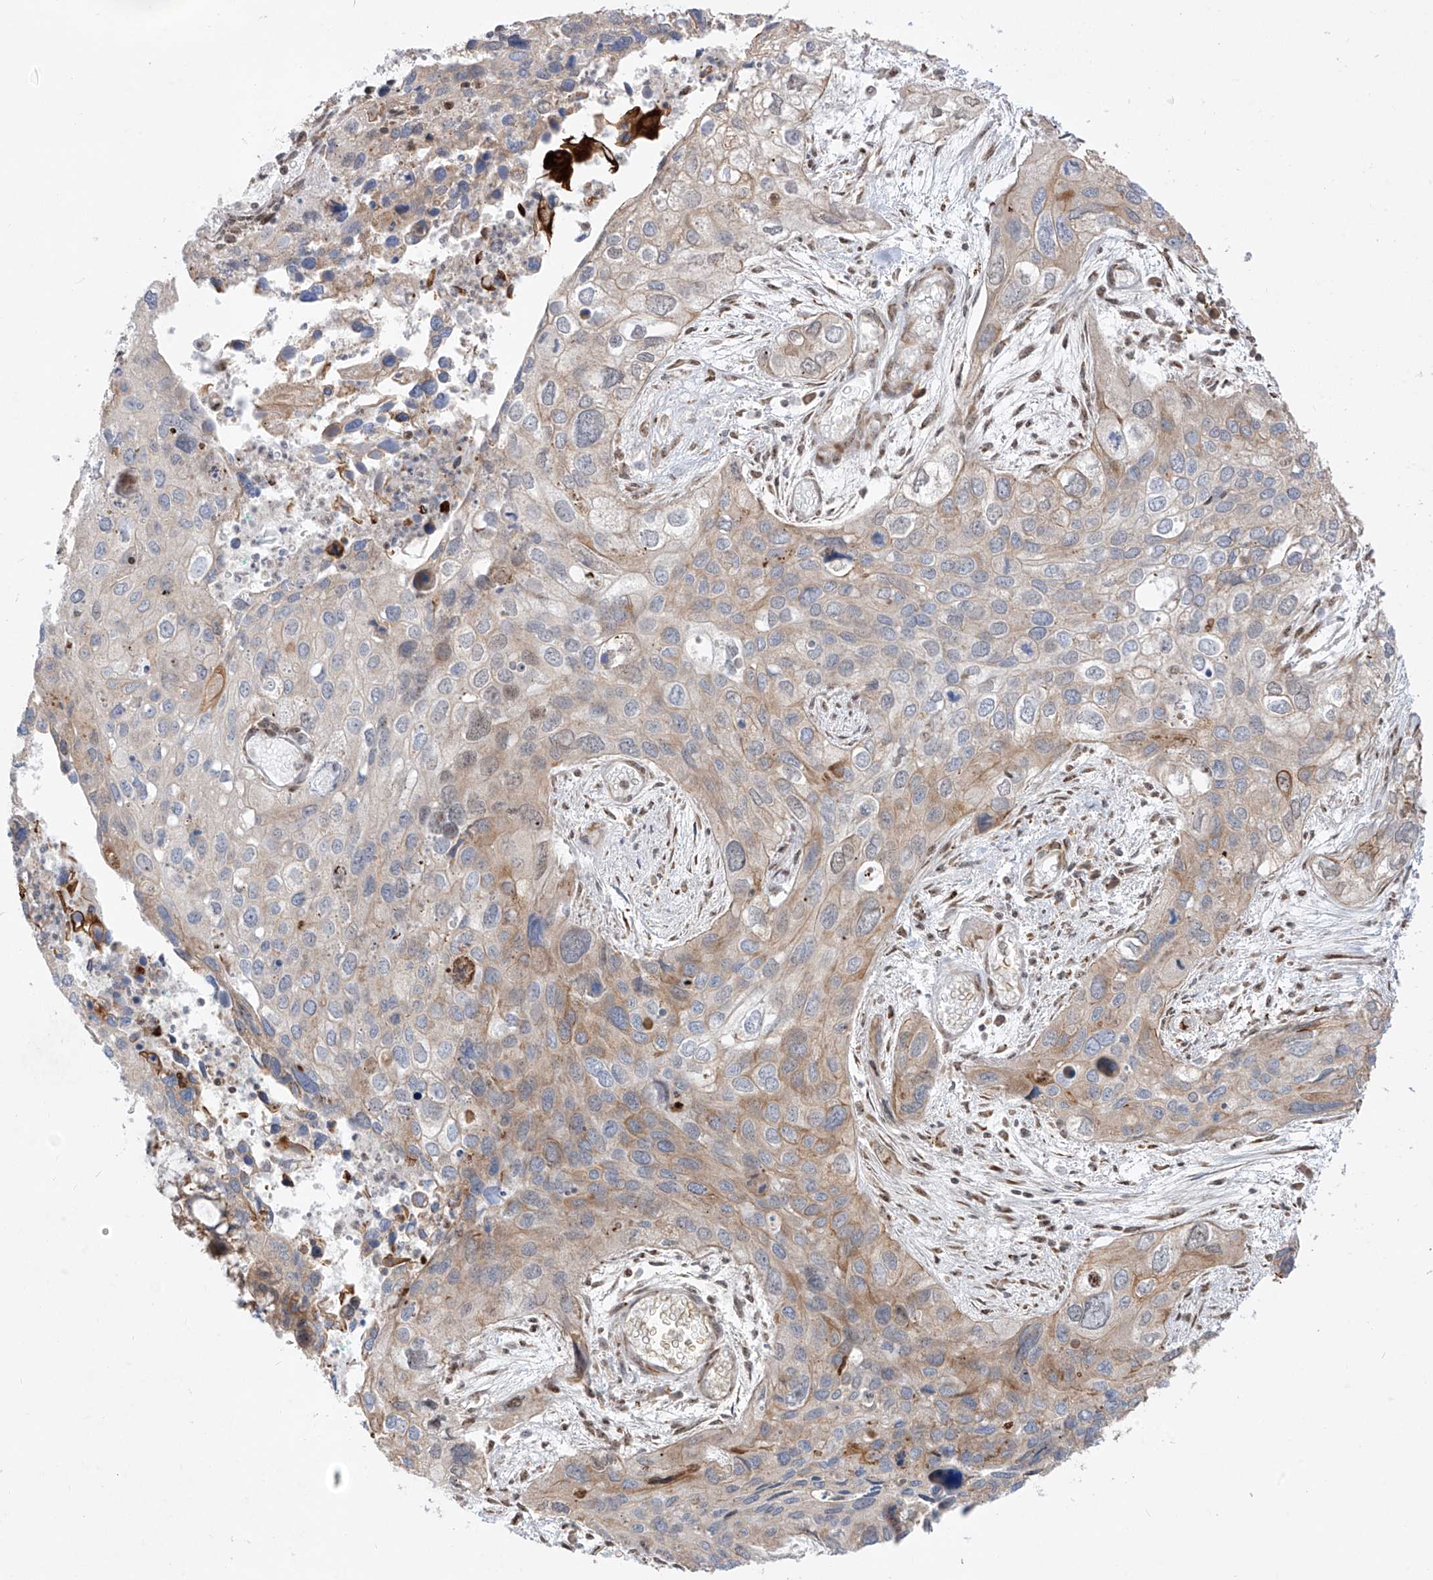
{"staining": {"intensity": "moderate", "quantity": "25%-75%", "location": "cytoplasmic/membranous"}, "tissue": "cervical cancer", "cell_type": "Tumor cells", "image_type": "cancer", "snomed": [{"axis": "morphology", "description": "Squamous cell carcinoma, NOS"}, {"axis": "topography", "description": "Cervix"}], "caption": "DAB (3,3'-diaminobenzidine) immunohistochemical staining of human cervical cancer (squamous cell carcinoma) exhibits moderate cytoplasmic/membranous protein positivity in about 25%-75% of tumor cells.", "gene": "ZBTB8A", "patient": {"sex": "female", "age": 55}}